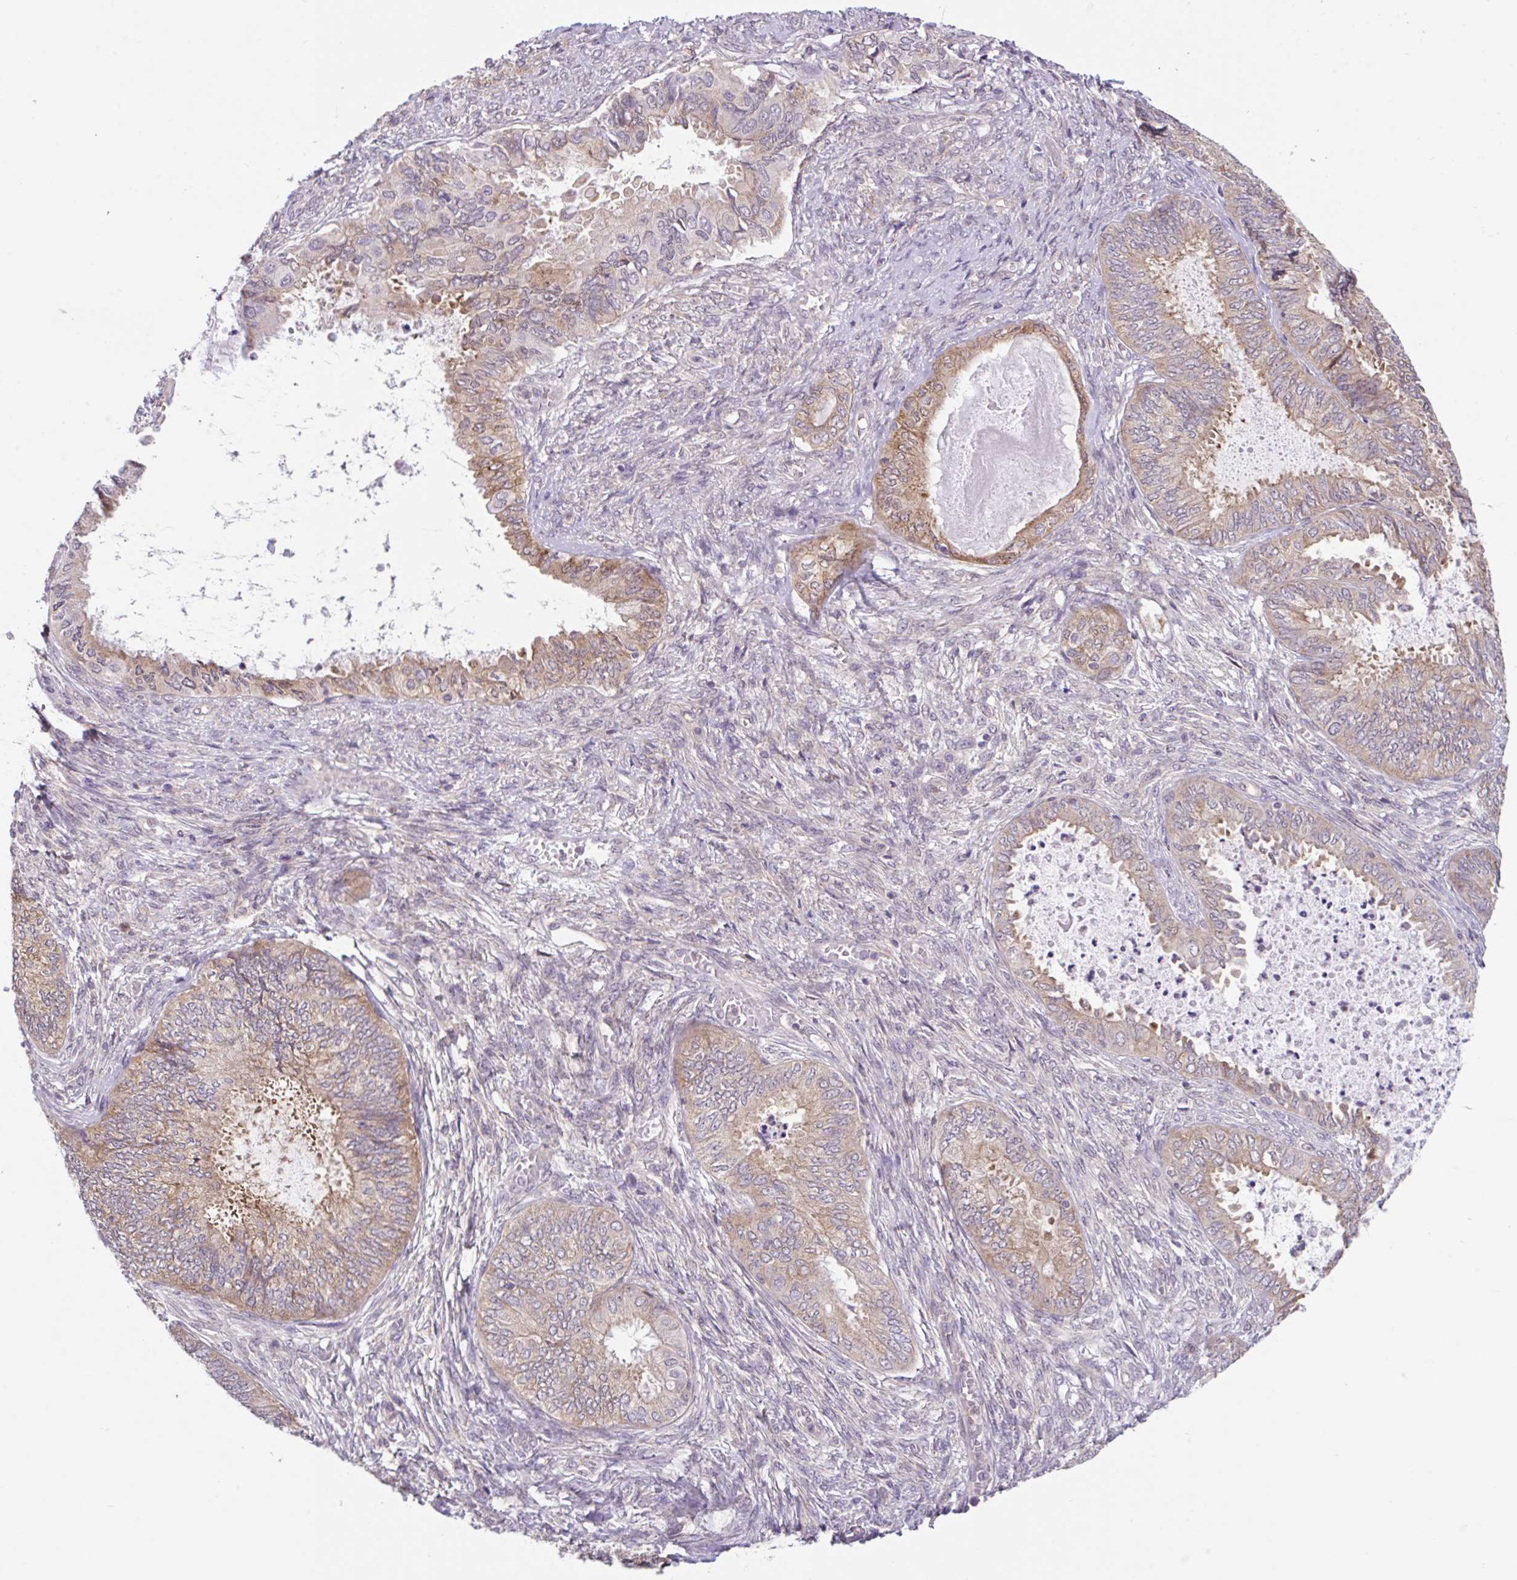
{"staining": {"intensity": "moderate", "quantity": "25%-75%", "location": "cytoplasmic/membranous"}, "tissue": "ovarian cancer", "cell_type": "Tumor cells", "image_type": "cancer", "snomed": [{"axis": "morphology", "description": "Carcinoma, endometroid"}, {"axis": "topography", "description": "Ovary"}], "caption": "A photomicrograph showing moderate cytoplasmic/membranous positivity in approximately 25%-75% of tumor cells in ovarian cancer (endometroid carcinoma), as visualized by brown immunohistochemical staining.", "gene": "RALBP1", "patient": {"sex": "female", "age": 70}}